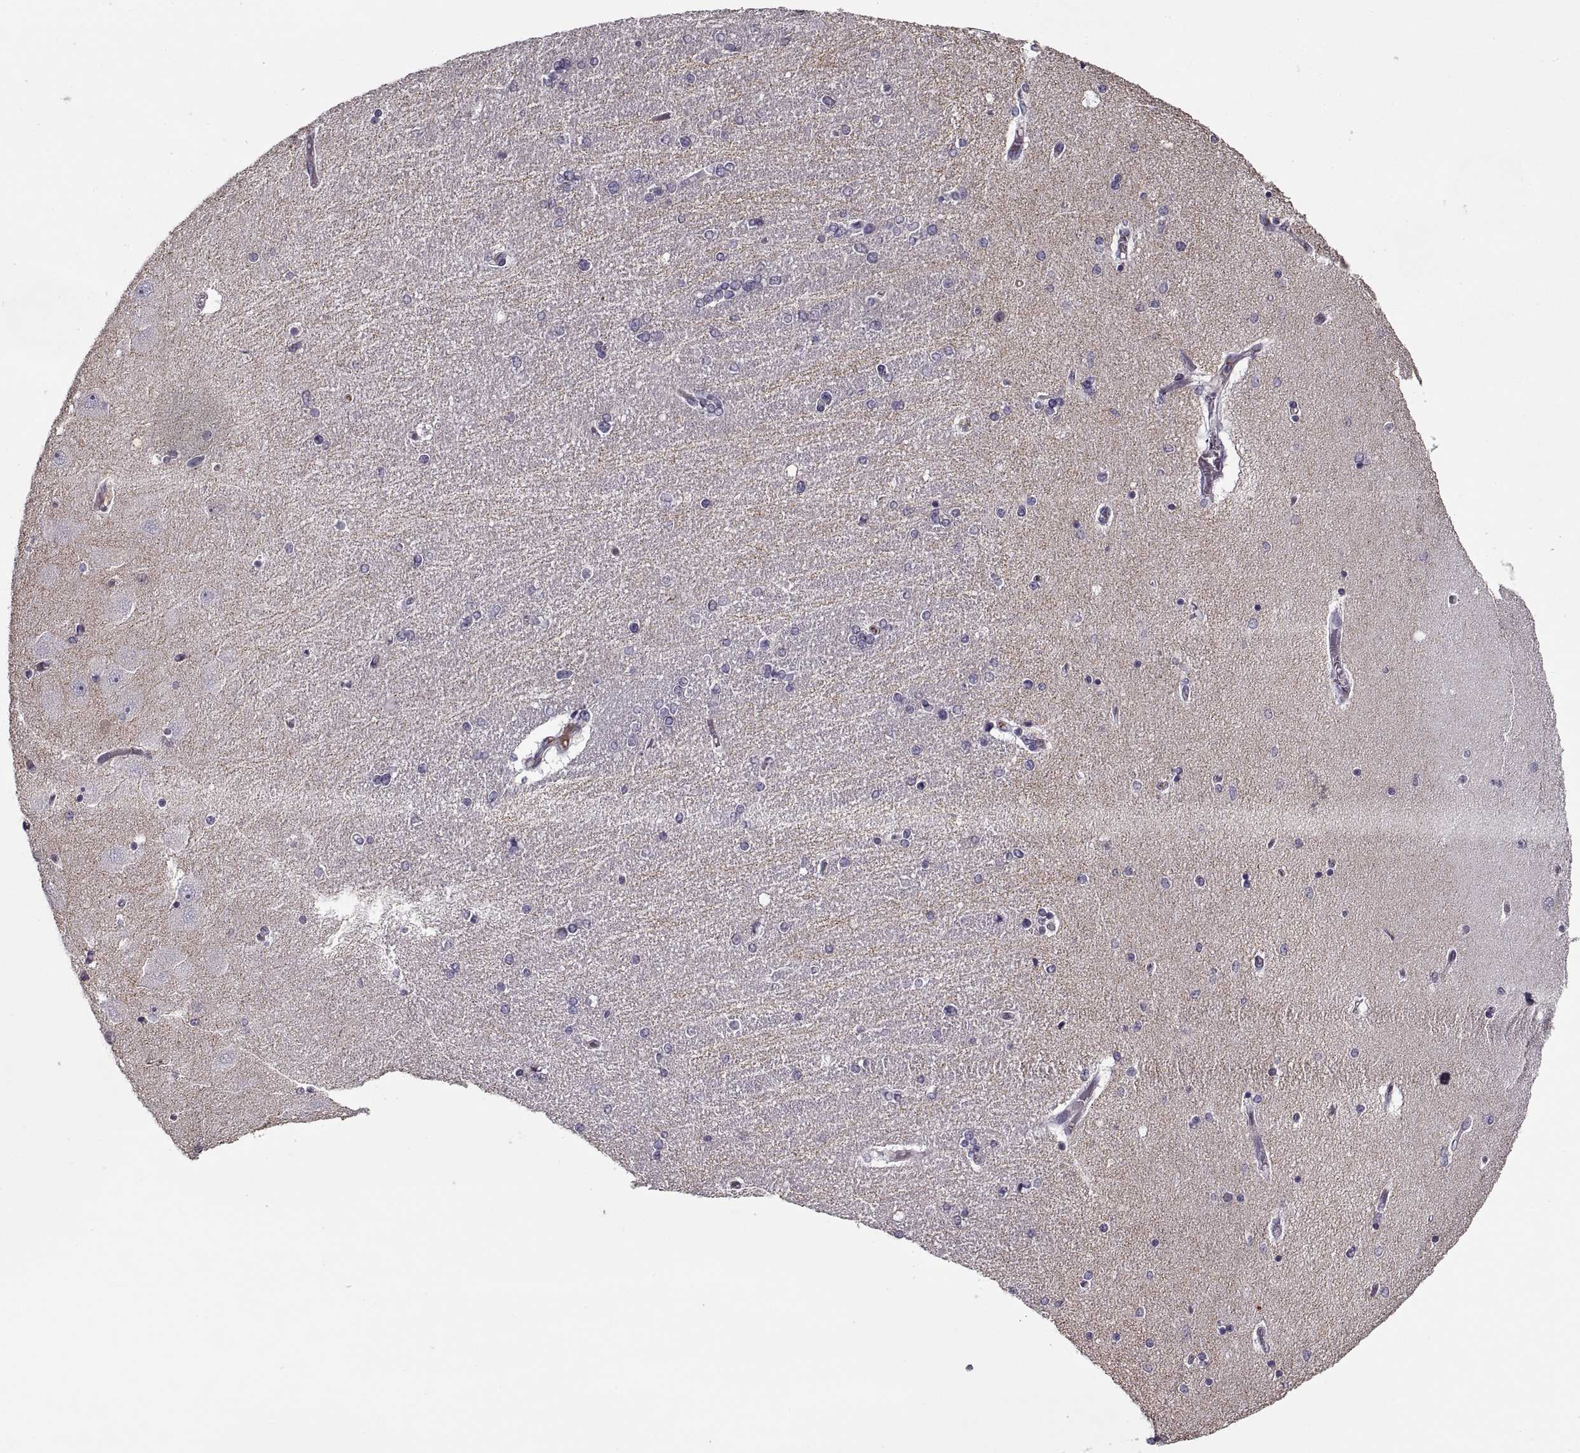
{"staining": {"intensity": "negative", "quantity": "none", "location": "none"}, "tissue": "hippocampus", "cell_type": "Glial cells", "image_type": "normal", "snomed": [{"axis": "morphology", "description": "Normal tissue, NOS"}, {"axis": "topography", "description": "Hippocampus"}], "caption": "DAB immunohistochemical staining of benign human hippocampus displays no significant positivity in glial cells. Brightfield microscopy of immunohistochemistry stained with DAB (3,3'-diaminobenzidine) (brown) and hematoxylin (blue), captured at high magnification.", "gene": "GAD2", "patient": {"sex": "female", "age": 54}}